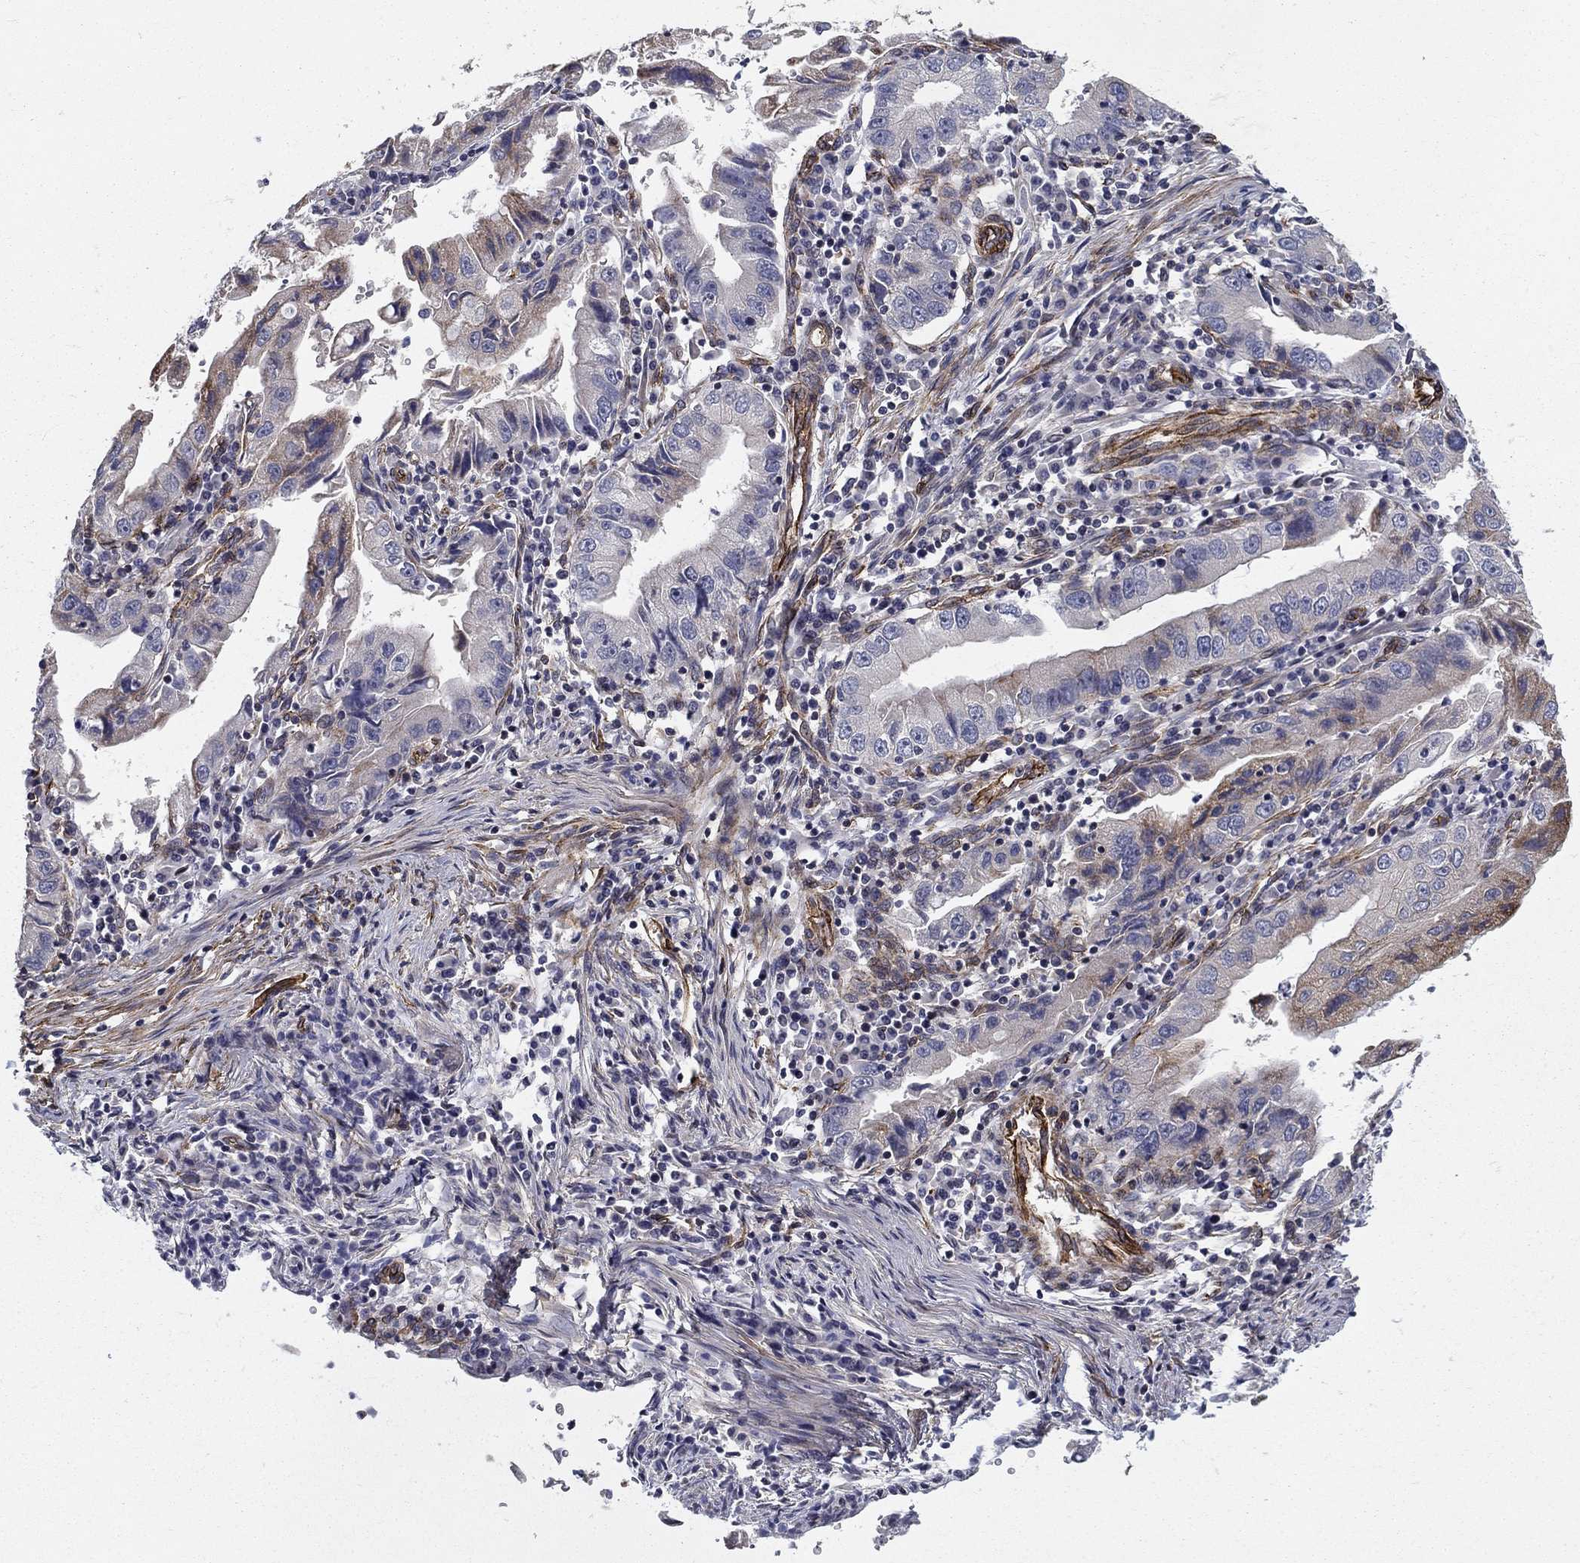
{"staining": {"intensity": "weak", "quantity": "<25%", "location": "cytoplasmic/membranous"}, "tissue": "stomach cancer", "cell_type": "Tumor cells", "image_type": "cancer", "snomed": [{"axis": "morphology", "description": "Adenocarcinoma, NOS"}, {"axis": "topography", "description": "Stomach"}], "caption": "Immunohistochemistry (IHC) histopathology image of human stomach cancer (adenocarcinoma) stained for a protein (brown), which reveals no expression in tumor cells.", "gene": "SYNC", "patient": {"sex": "male", "age": 76}}